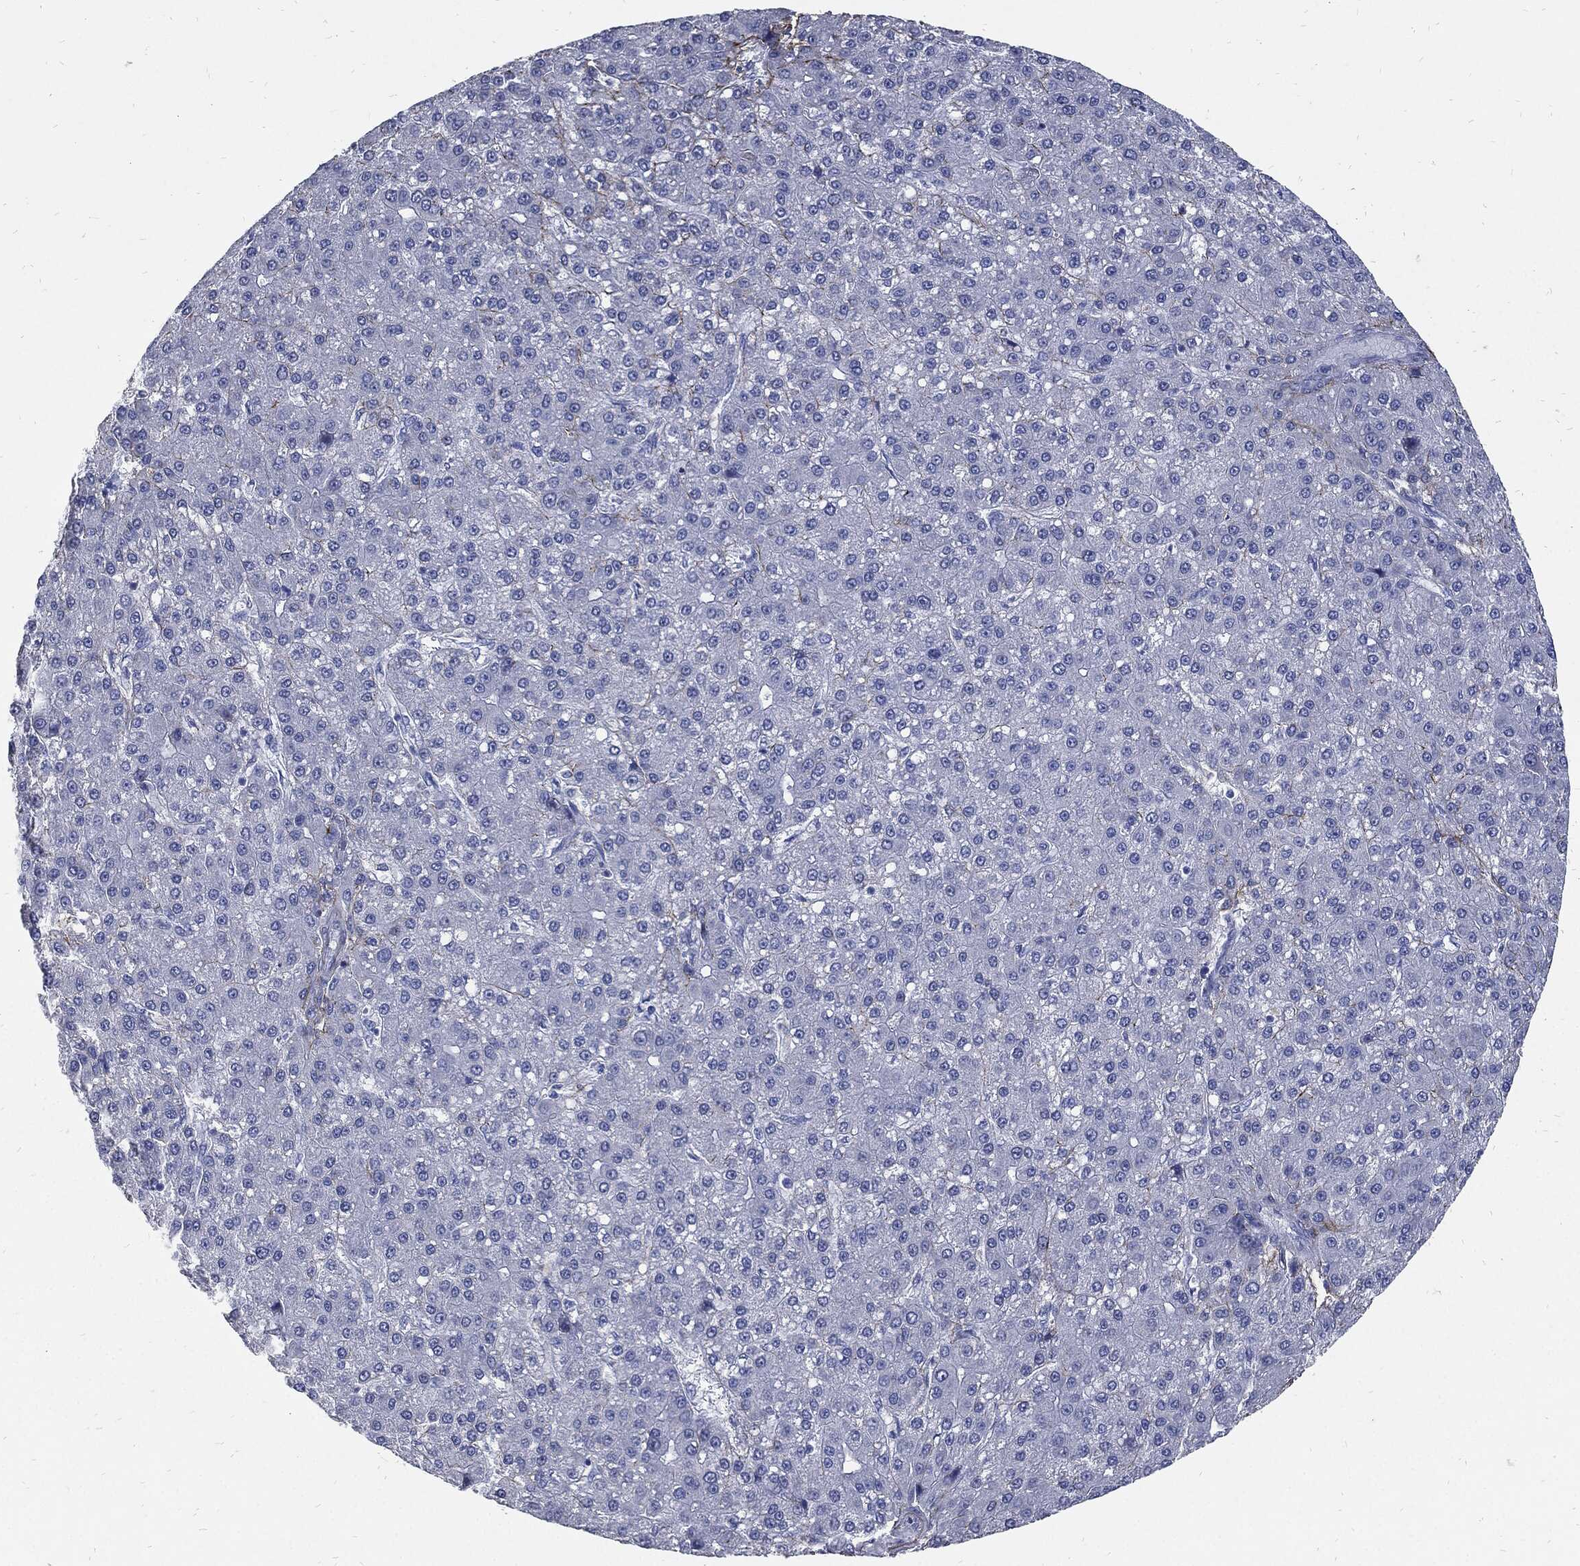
{"staining": {"intensity": "negative", "quantity": "none", "location": "none"}, "tissue": "liver cancer", "cell_type": "Tumor cells", "image_type": "cancer", "snomed": [{"axis": "morphology", "description": "Carcinoma, Hepatocellular, NOS"}, {"axis": "topography", "description": "Liver"}], "caption": "IHC micrograph of liver hepatocellular carcinoma stained for a protein (brown), which shows no expression in tumor cells.", "gene": "FBN1", "patient": {"sex": "male", "age": 67}}